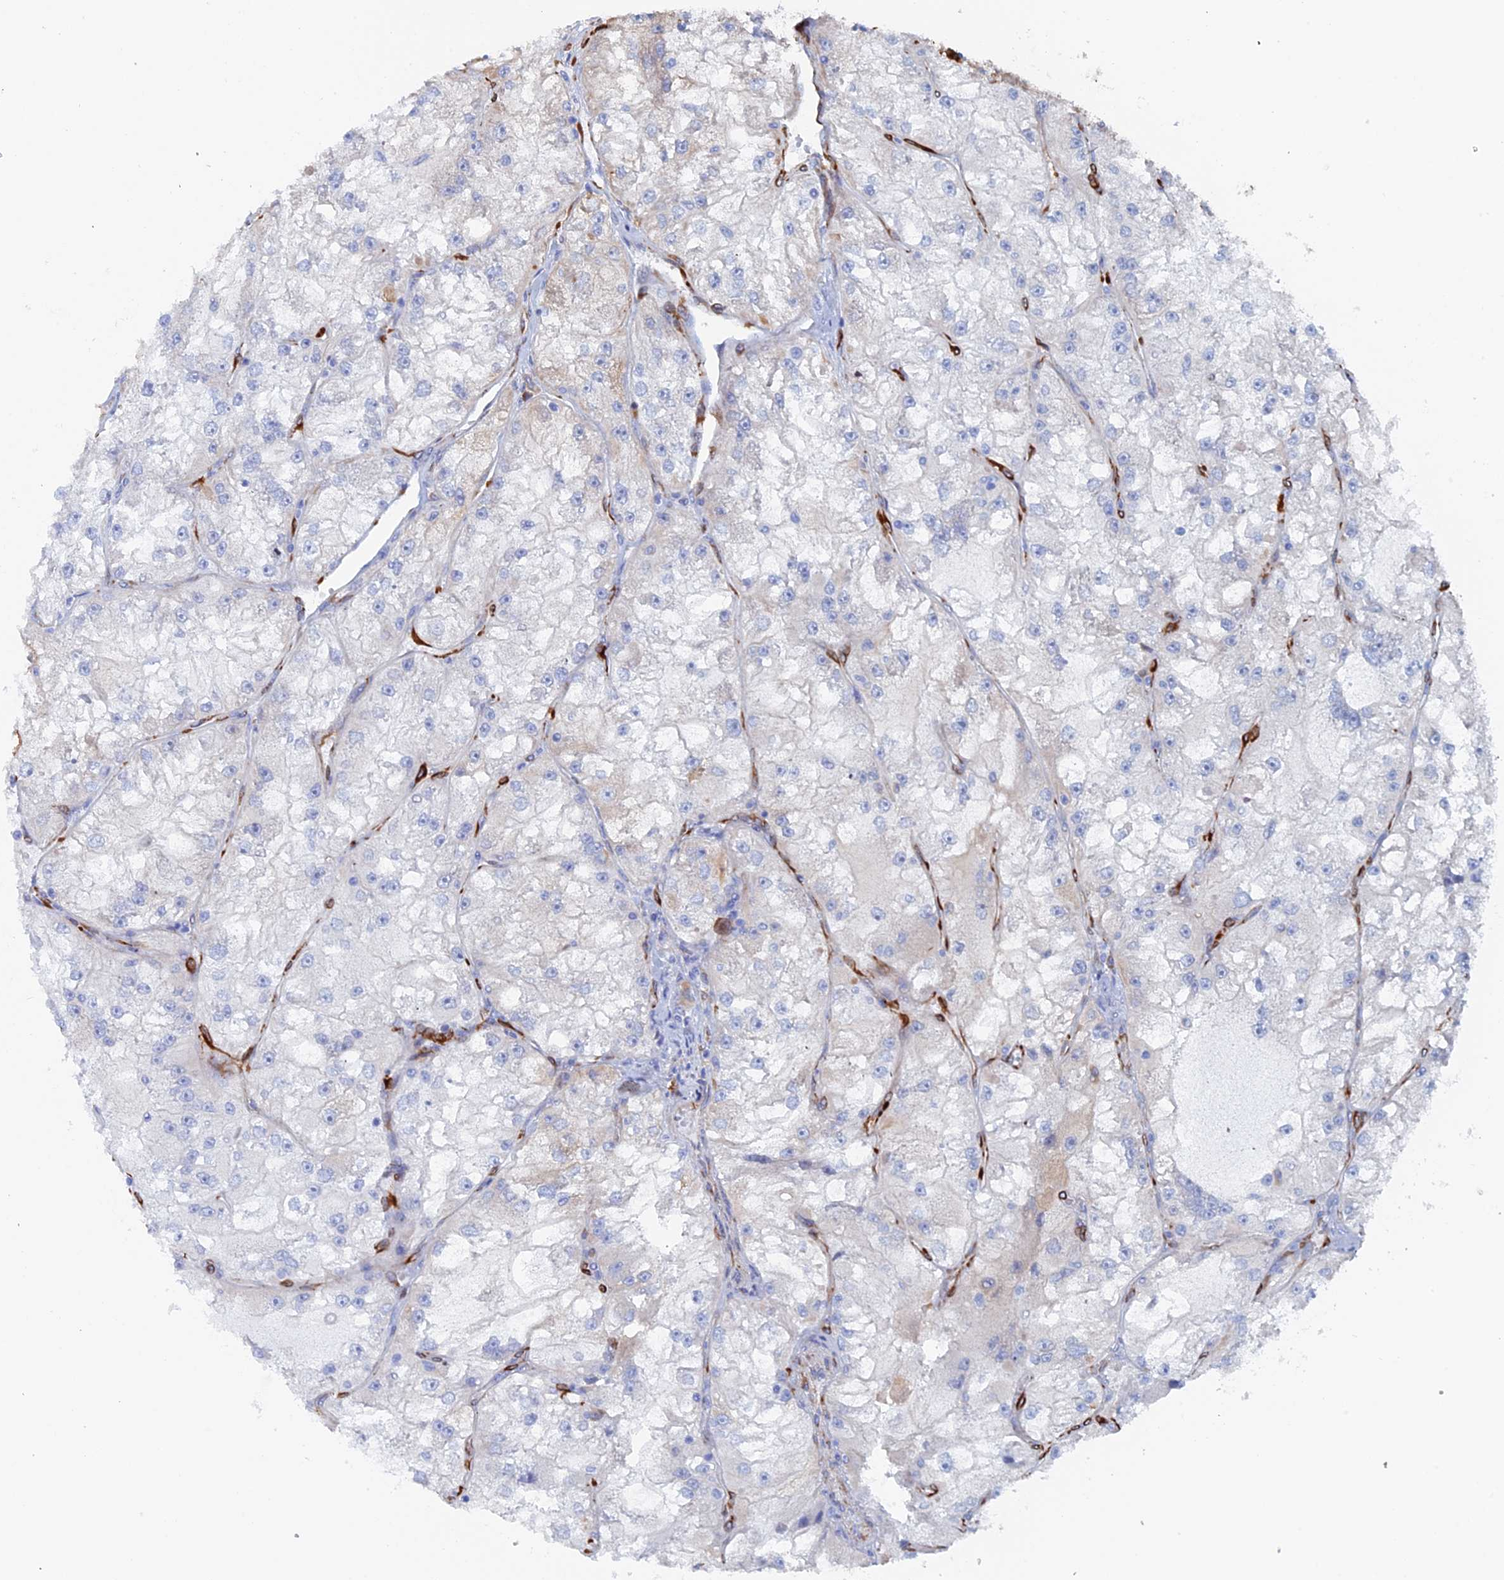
{"staining": {"intensity": "negative", "quantity": "none", "location": "none"}, "tissue": "renal cancer", "cell_type": "Tumor cells", "image_type": "cancer", "snomed": [{"axis": "morphology", "description": "Adenocarcinoma, NOS"}, {"axis": "topography", "description": "Kidney"}], "caption": "Tumor cells show no significant protein staining in renal adenocarcinoma. (Stains: DAB (3,3'-diaminobenzidine) immunohistochemistry with hematoxylin counter stain, Microscopy: brightfield microscopy at high magnification).", "gene": "COG7", "patient": {"sex": "female", "age": 72}}